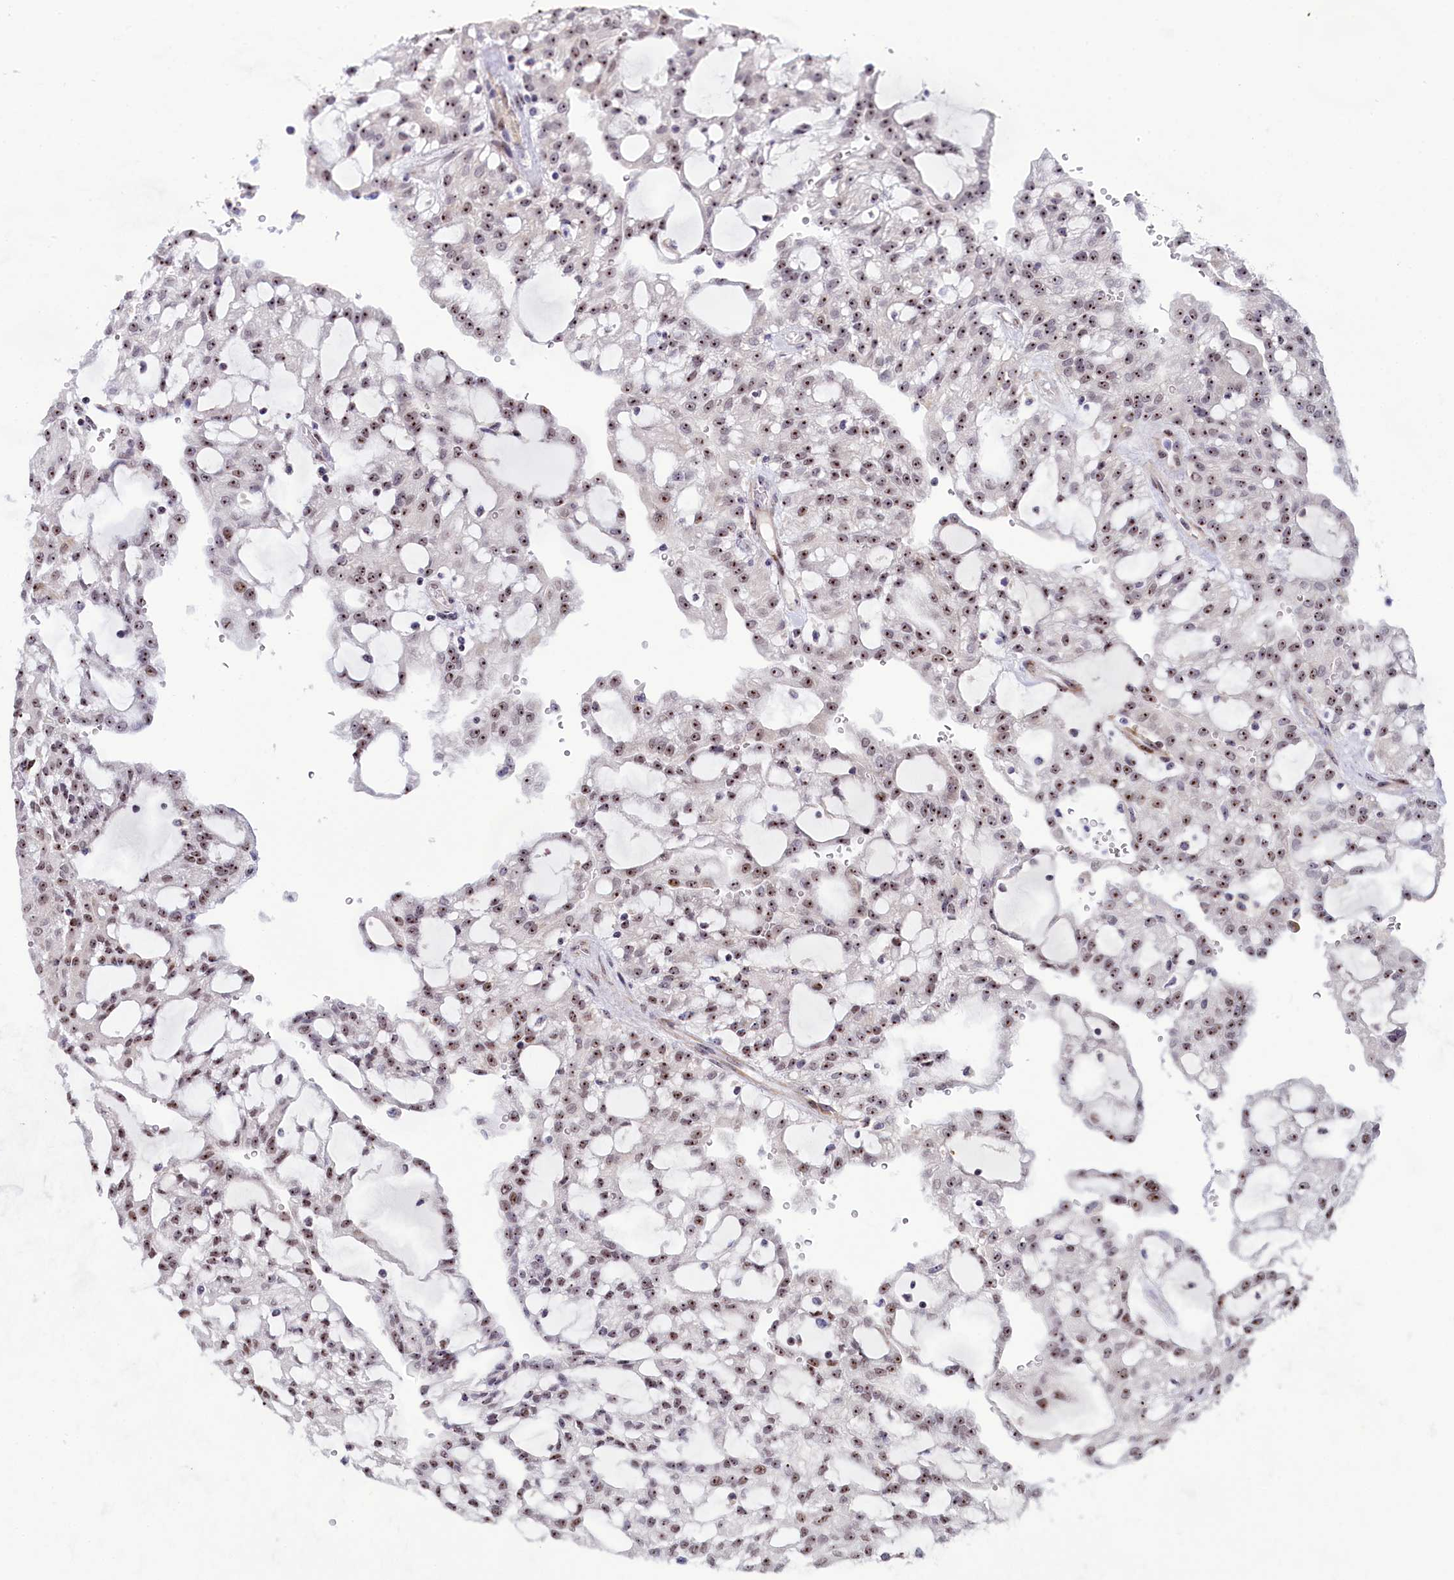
{"staining": {"intensity": "moderate", "quantity": ">75%", "location": "nuclear"}, "tissue": "renal cancer", "cell_type": "Tumor cells", "image_type": "cancer", "snomed": [{"axis": "morphology", "description": "Adenocarcinoma, NOS"}, {"axis": "topography", "description": "Kidney"}], "caption": "This micrograph exhibits renal adenocarcinoma stained with immunohistochemistry to label a protein in brown. The nuclear of tumor cells show moderate positivity for the protein. Nuclei are counter-stained blue.", "gene": "TCOF1", "patient": {"sex": "male", "age": 63}}